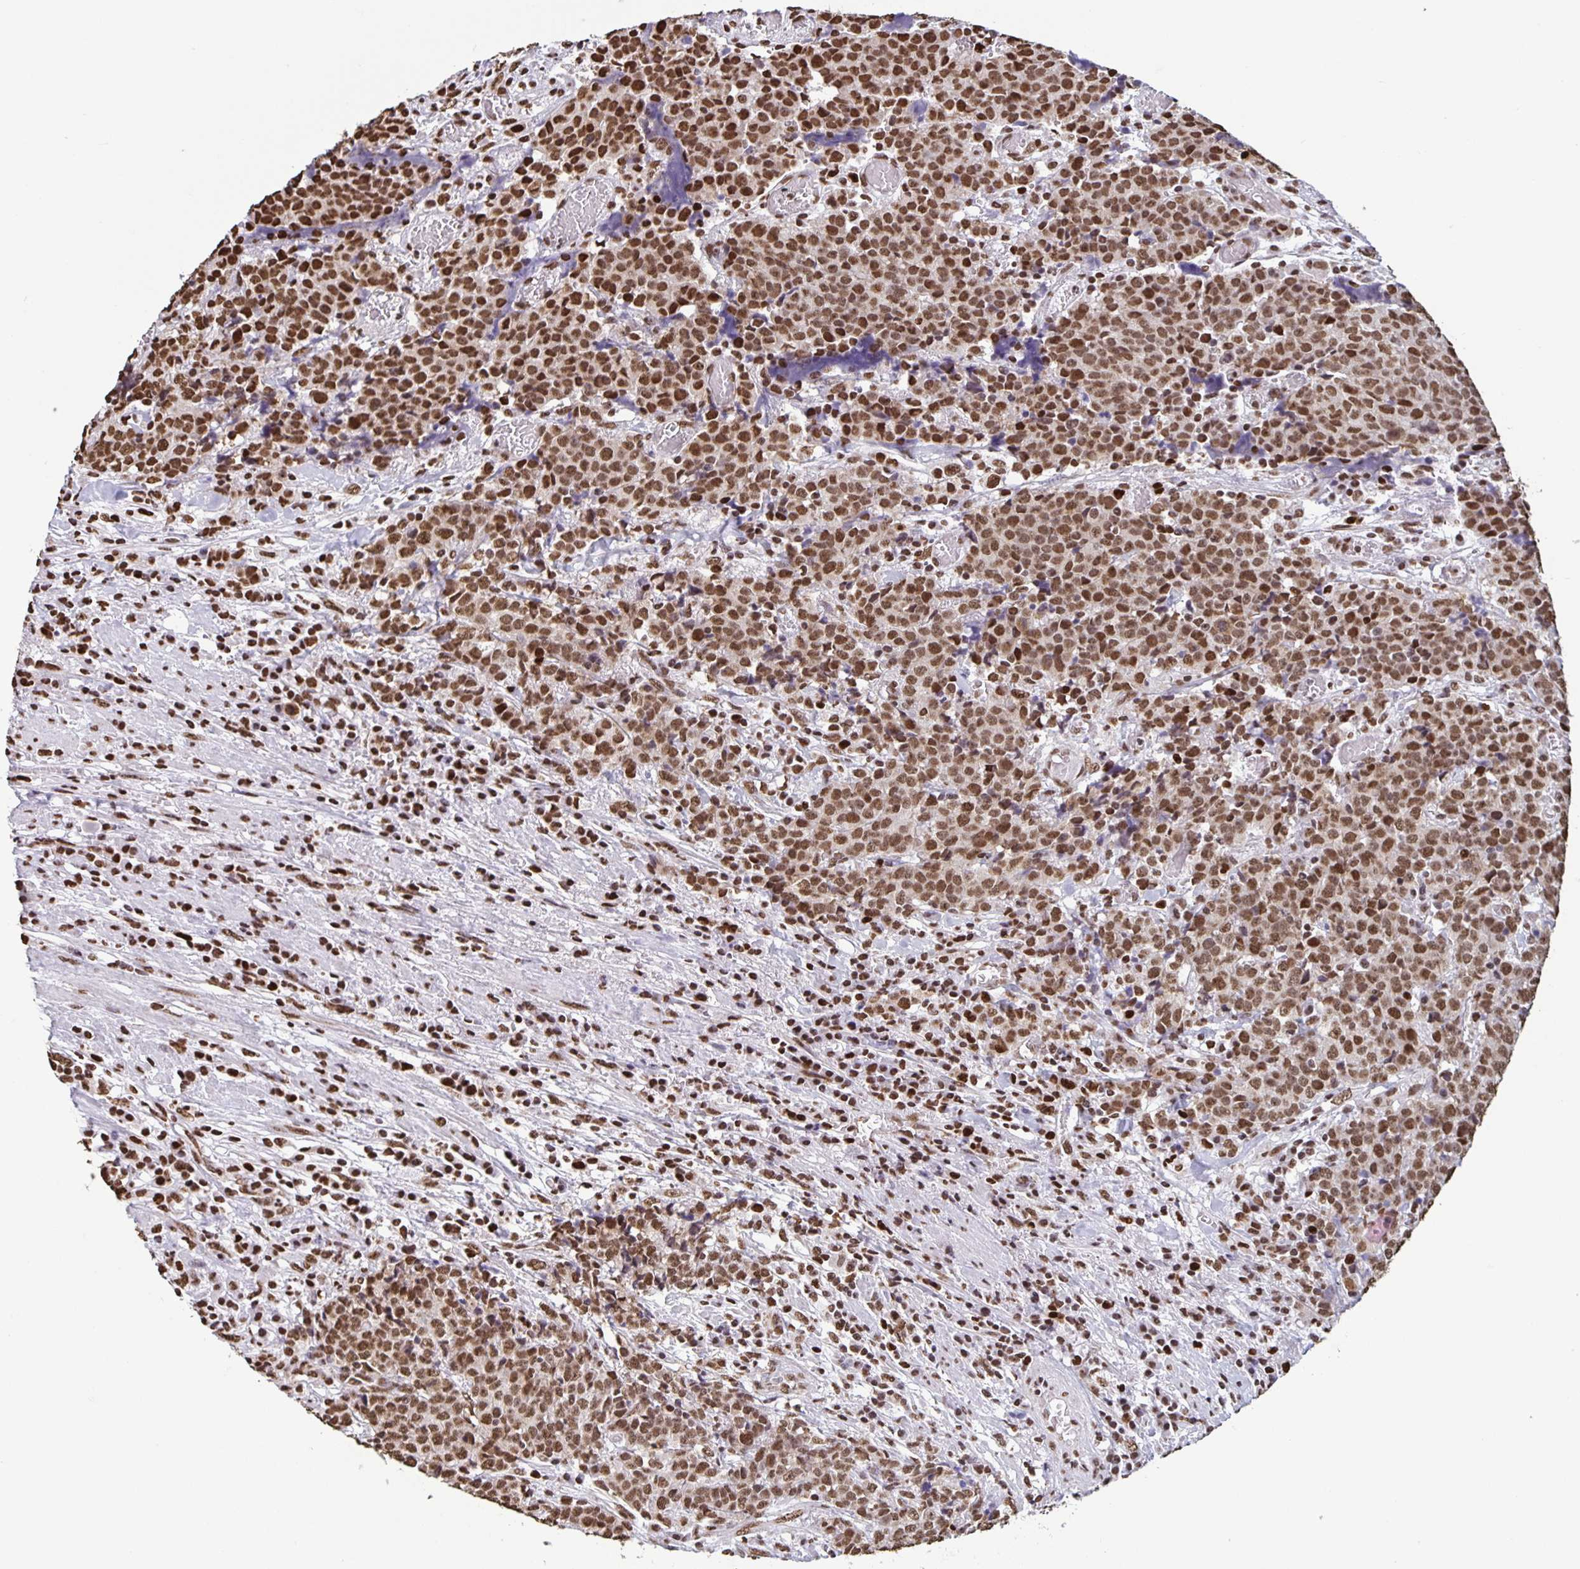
{"staining": {"intensity": "moderate", "quantity": ">75%", "location": "nuclear"}, "tissue": "prostate cancer", "cell_type": "Tumor cells", "image_type": "cancer", "snomed": [{"axis": "morphology", "description": "Adenocarcinoma, High grade"}, {"axis": "topography", "description": "Prostate and seminal vesicle, NOS"}], "caption": "Immunohistochemistry (IHC) histopathology image of neoplastic tissue: high-grade adenocarcinoma (prostate) stained using IHC demonstrates medium levels of moderate protein expression localized specifically in the nuclear of tumor cells, appearing as a nuclear brown color.", "gene": "DUT", "patient": {"sex": "male", "age": 60}}